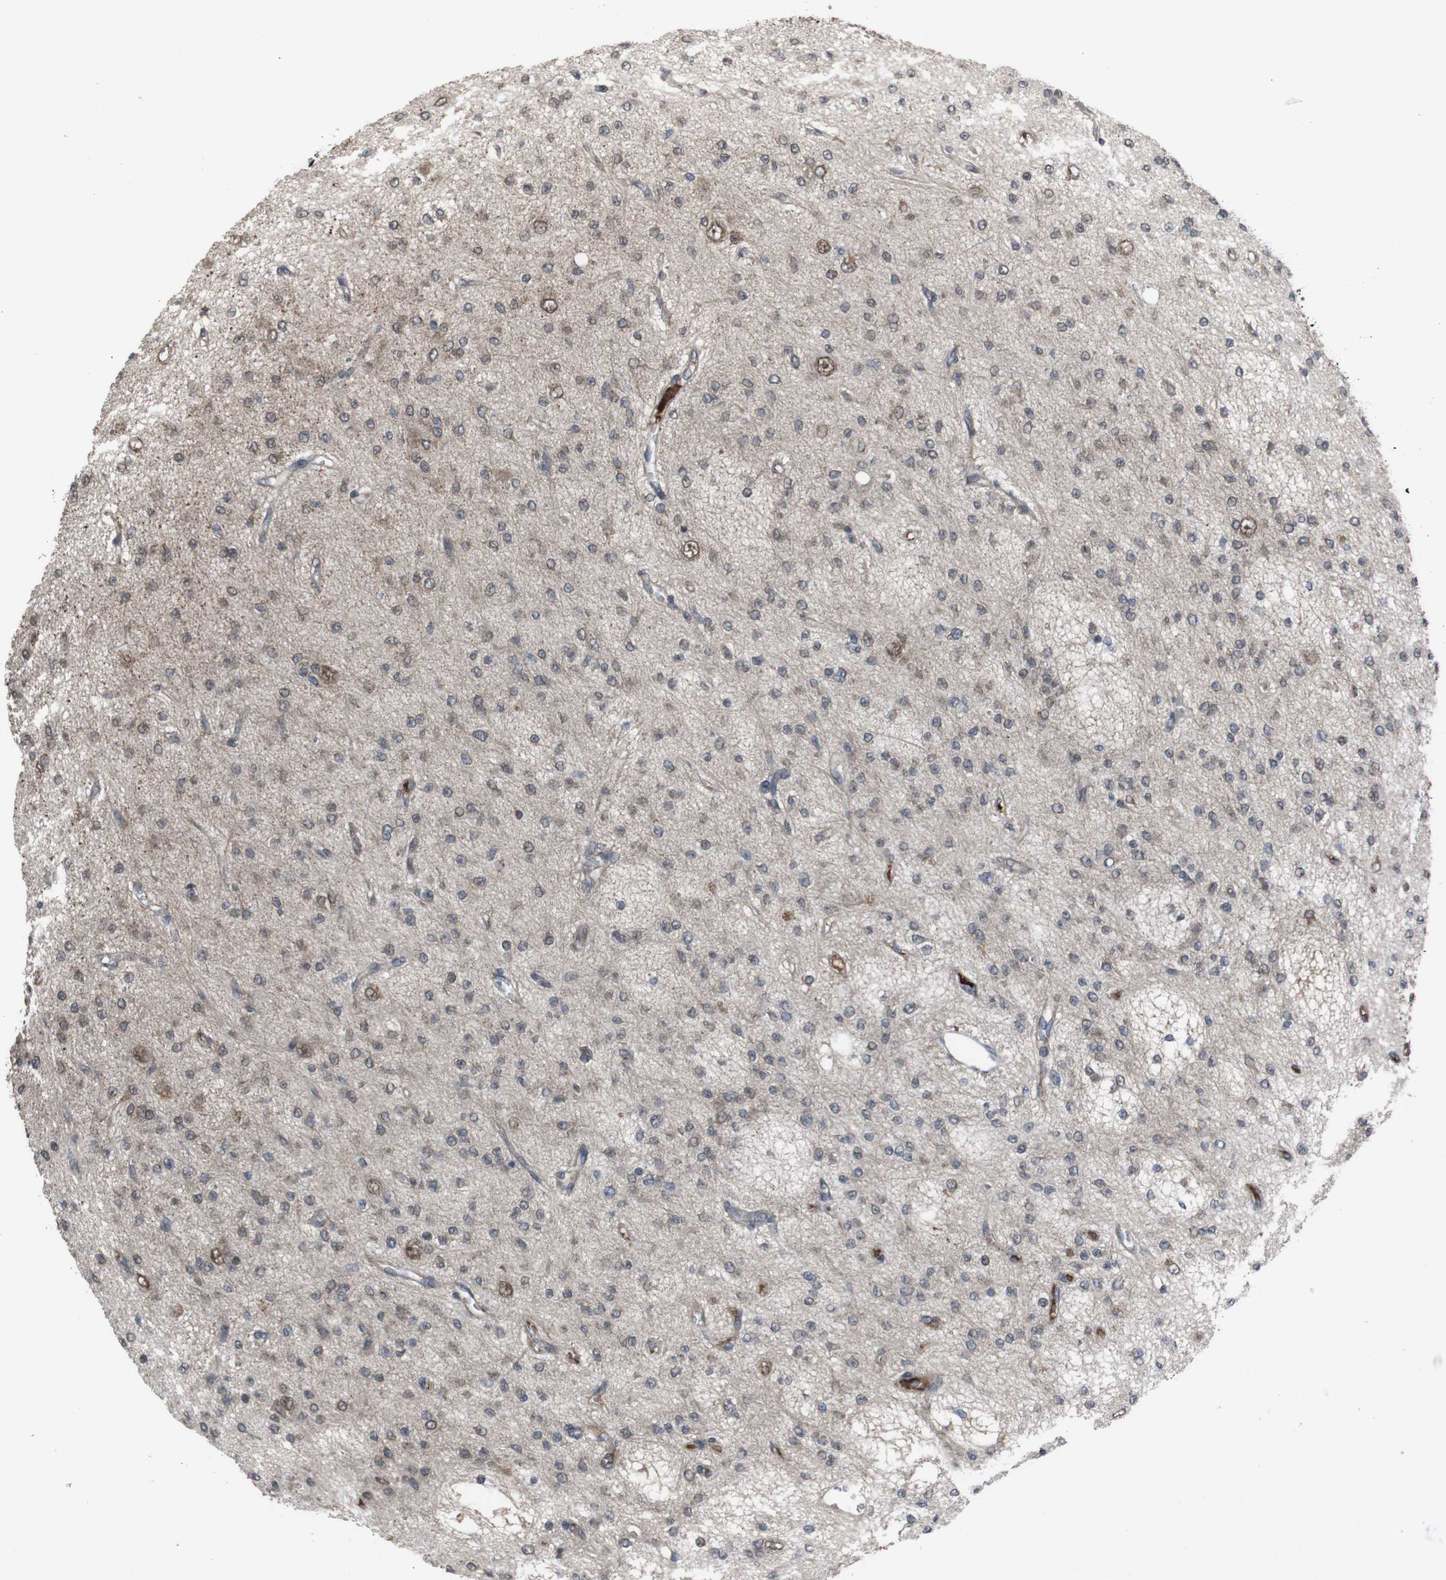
{"staining": {"intensity": "weak", "quantity": "<25%", "location": "cytoplasmic/membranous,nuclear"}, "tissue": "glioma", "cell_type": "Tumor cells", "image_type": "cancer", "snomed": [{"axis": "morphology", "description": "Glioma, malignant, Low grade"}, {"axis": "topography", "description": "Brain"}], "caption": "There is no significant staining in tumor cells of low-grade glioma (malignant).", "gene": "SS18L1", "patient": {"sex": "male", "age": 38}}